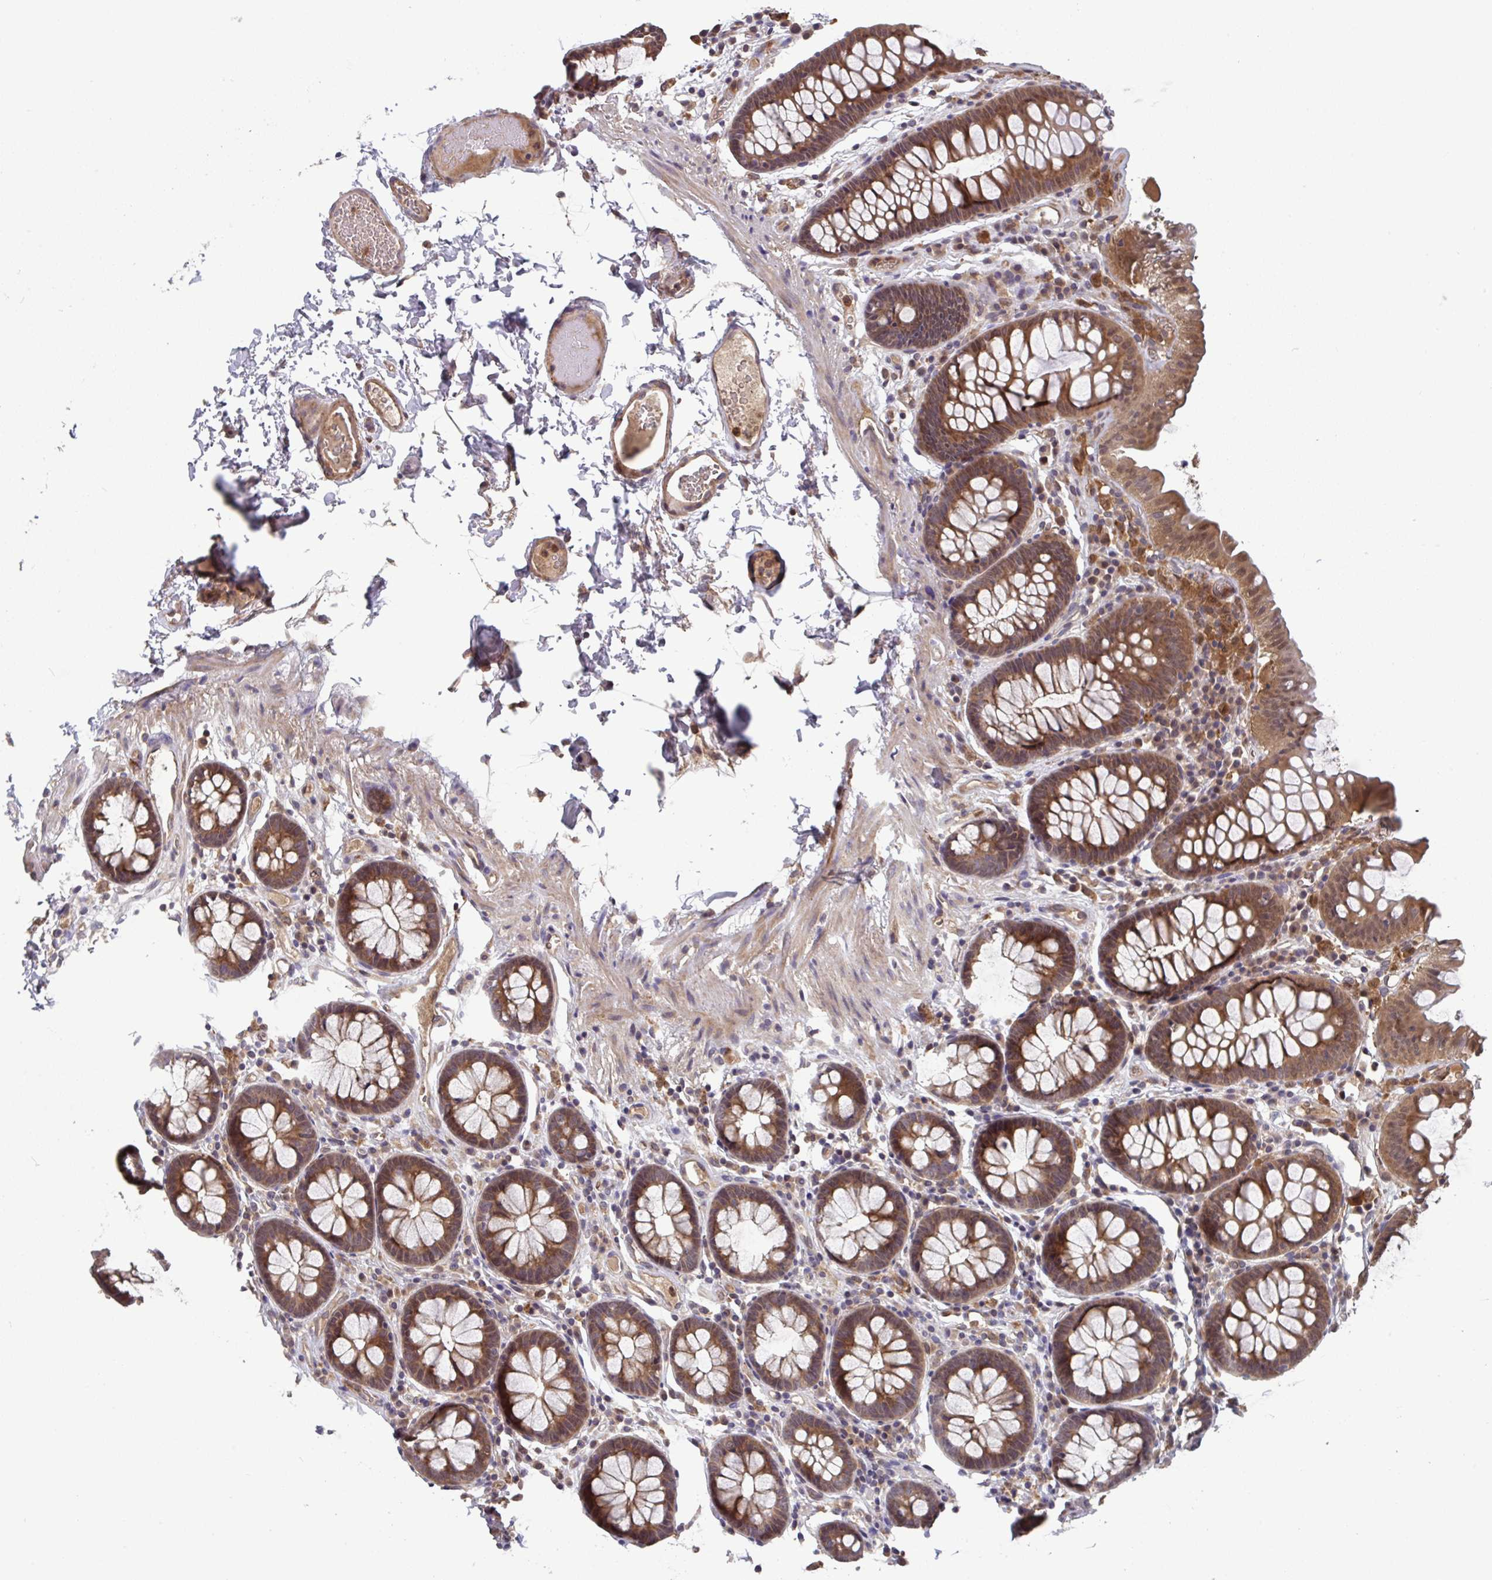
{"staining": {"intensity": "moderate", "quantity": "25%-75%", "location": "cytoplasmic/membranous"}, "tissue": "colon", "cell_type": "Endothelial cells", "image_type": "normal", "snomed": [{"axis": "morphology", "description": "Normal tissue, NOS"}, {"axis": "topography", "description": "Colon"}, {"axis": "topography", "description": "Peripheral nerve tissue"}], "caption": "Immunohistochemistry of normal colon displays medium levels of moderate cytoplasmic/membranous expression in about 25%-75% of endothelial cells. (DAB IHC, brown staining for protein, blue staining for nuclei).", "gene": "TIGAR", "patient": {"sex": "male", "age": 84}}